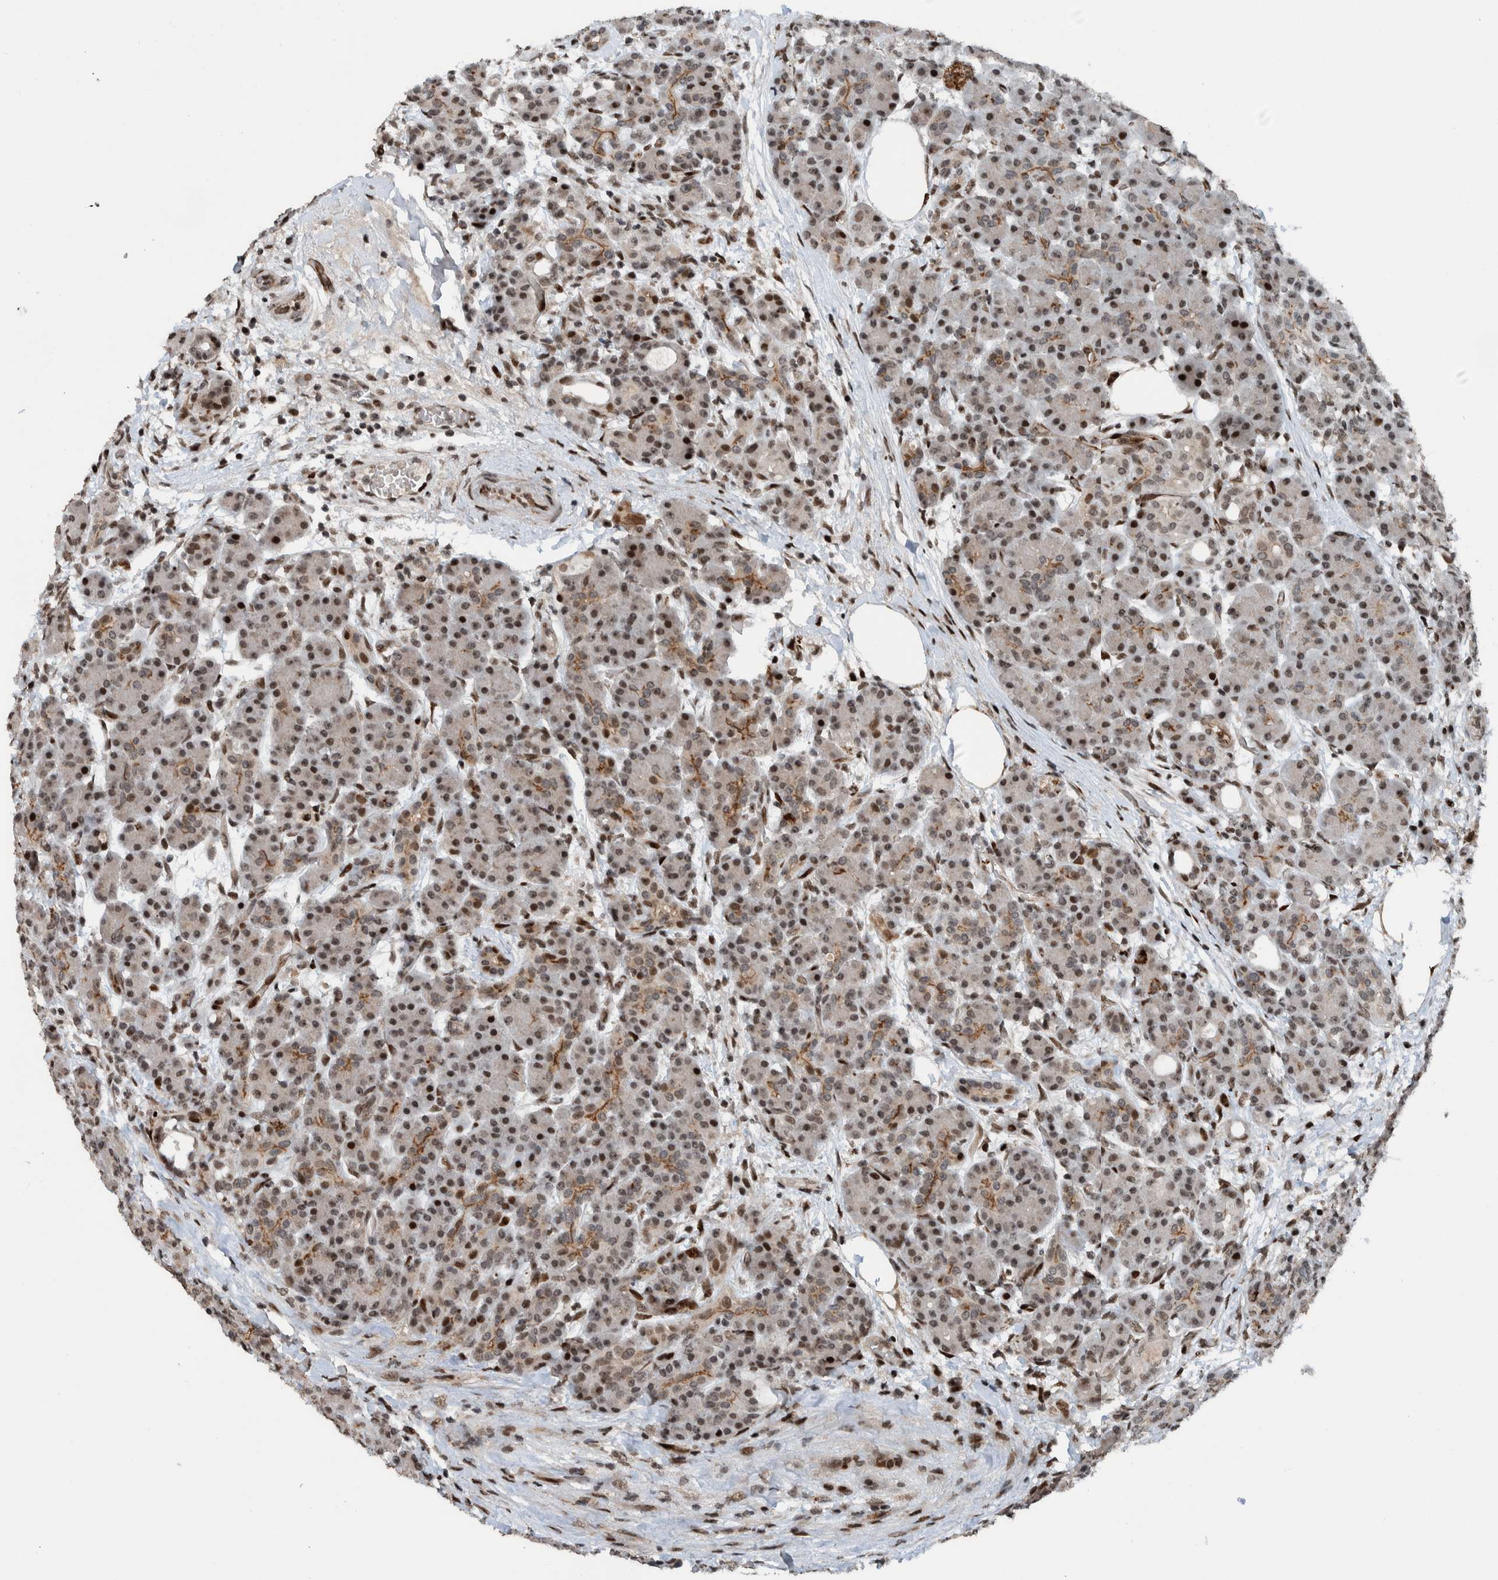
{"staining": {"intensity": "moderate", "quantity": ">75%", "location": "cytoplasmic/membranous,nuclear"}, "tissue": "pancreas", "cell_type": "Exocrine glandular cells", "image_type": "normal", "snomed": [{"axis": "morphology", "description": "Normal tissue, NOS"}, {"axis": "topography", "description": "Pancreas"}], "caption": "High-power microscopy captured an IHC histopathology image of benign pancreas, revealing moderate cytoplasmic/membranous,nuclear staining in approximately >75% of exocrine glandular cells. (brown staining indicates protein expression, while blue staining denotes nuclei).", "gene": "ZNF366", "patient": {"sex": "male", "age": 63}}